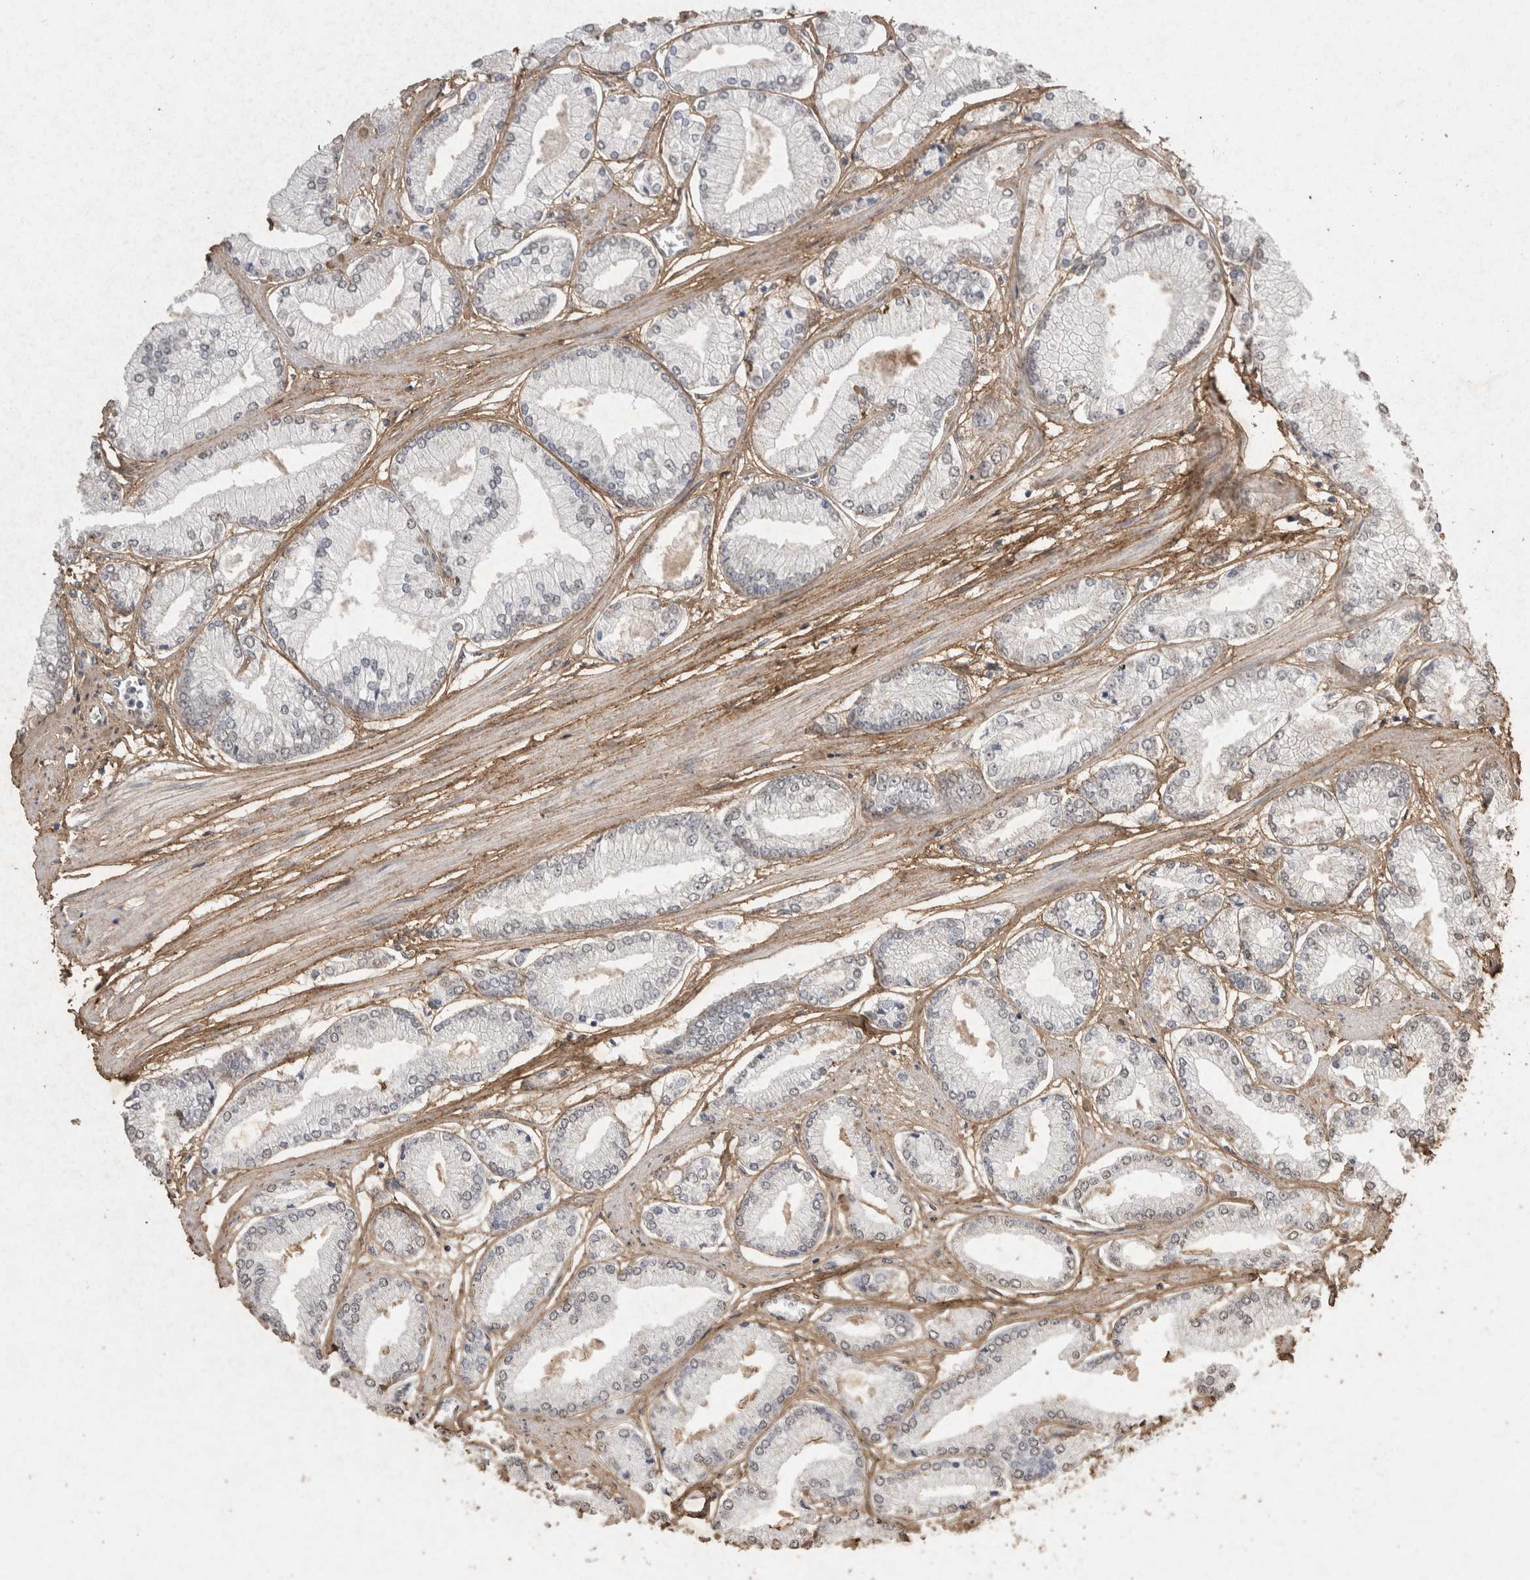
{"staining": {"intensity": "negative", "quantity": "none", "location": "none"}, "tissue": "prostate cancer", "cell_type": "Tumor cells", "image_type": "cancer", "snomed": [{"axis": "morphology", "description": "Adenocarcinoma, Low grade"}, {"axis": "topography", "description": "Prostate"}], "caption": "DAB (3,3'-diaminobenzidine) immunohistochemical staining of prostate adenocarcinoma (low-grade) demonstrates no significant positivity in tumor cells.", "gene": "C1QTNF5", "patient": {"sex": "male", "age": 52}}